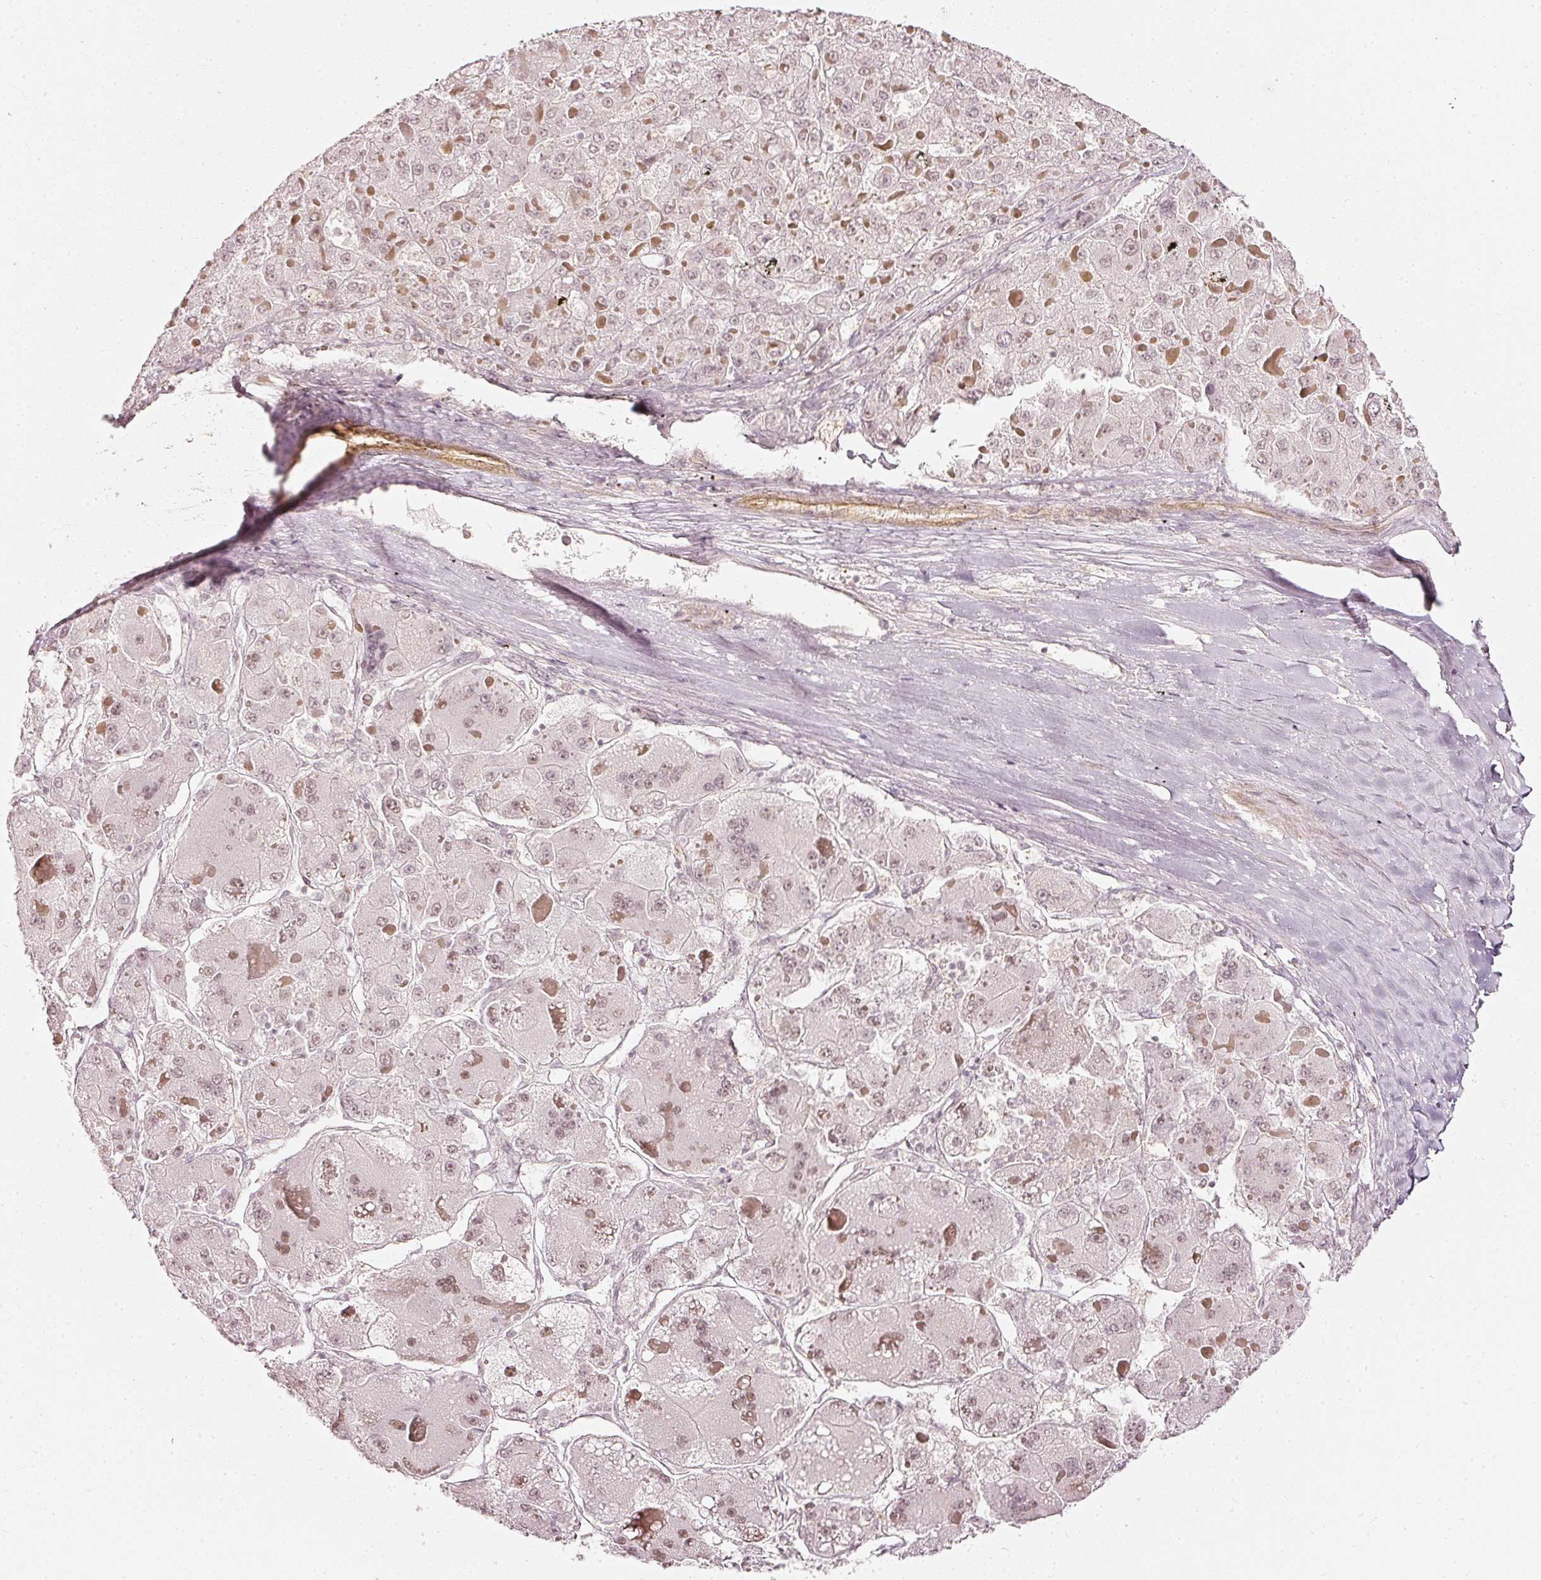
{"staining": {"intensity": "negative", "quantity": "none", "location": "none"}, "tissue": "liver cancer", "cell_type": "Tumor cells", "image_type": "cancer", "snomed": [{"axis": "morphology", "description": "Carcinoma, Hepatocellular, NOS"}, {"axis": "topography", "description": "Liver"}], "caption": "The micrograph demonstrates no significant staining in tumor cells of hepatocellular carcinoma (liver).", "gene": "DRD2", "patient": {"sex": "female", "age": 73}}